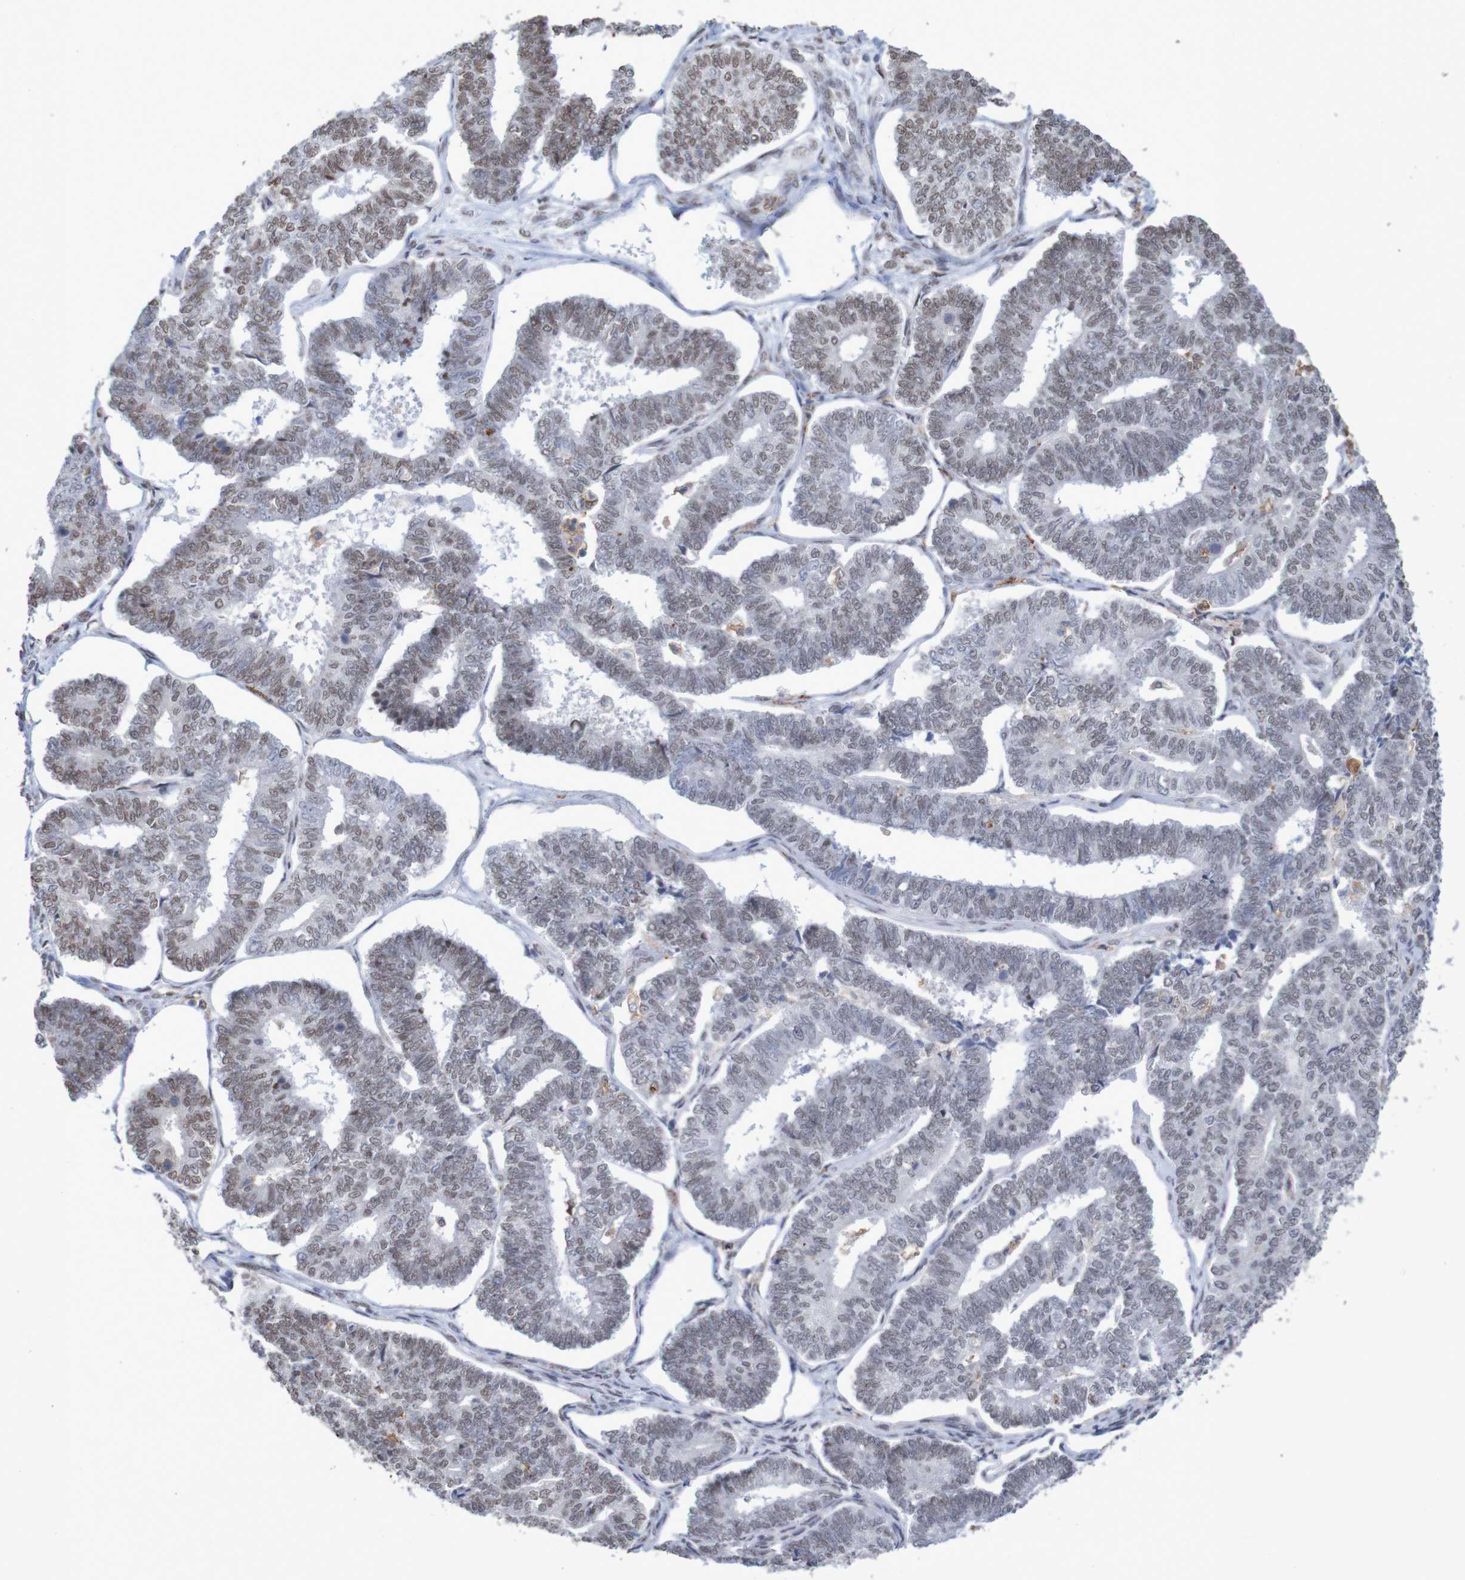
{"staining": {"intensity": "weak", "quantity": "25%-75%", "location": "nuclear"}, "tissue": "endometrial cancer", "cell_type": "Tumor cells", "image_type": "cancer", "snomed": [{"axis": "morphology", "description": "Adenocarcinoma, NOS"}, {"axis": "topography", "description": "Endometrium"}], "caption": "Weak nuclear protein positivity is identified in approximately 25%-75% of tumor cells in adenocarcinoma (endometrial).", "gene": "MRTFB", "patient": {"sex": "female", "age": 70}}